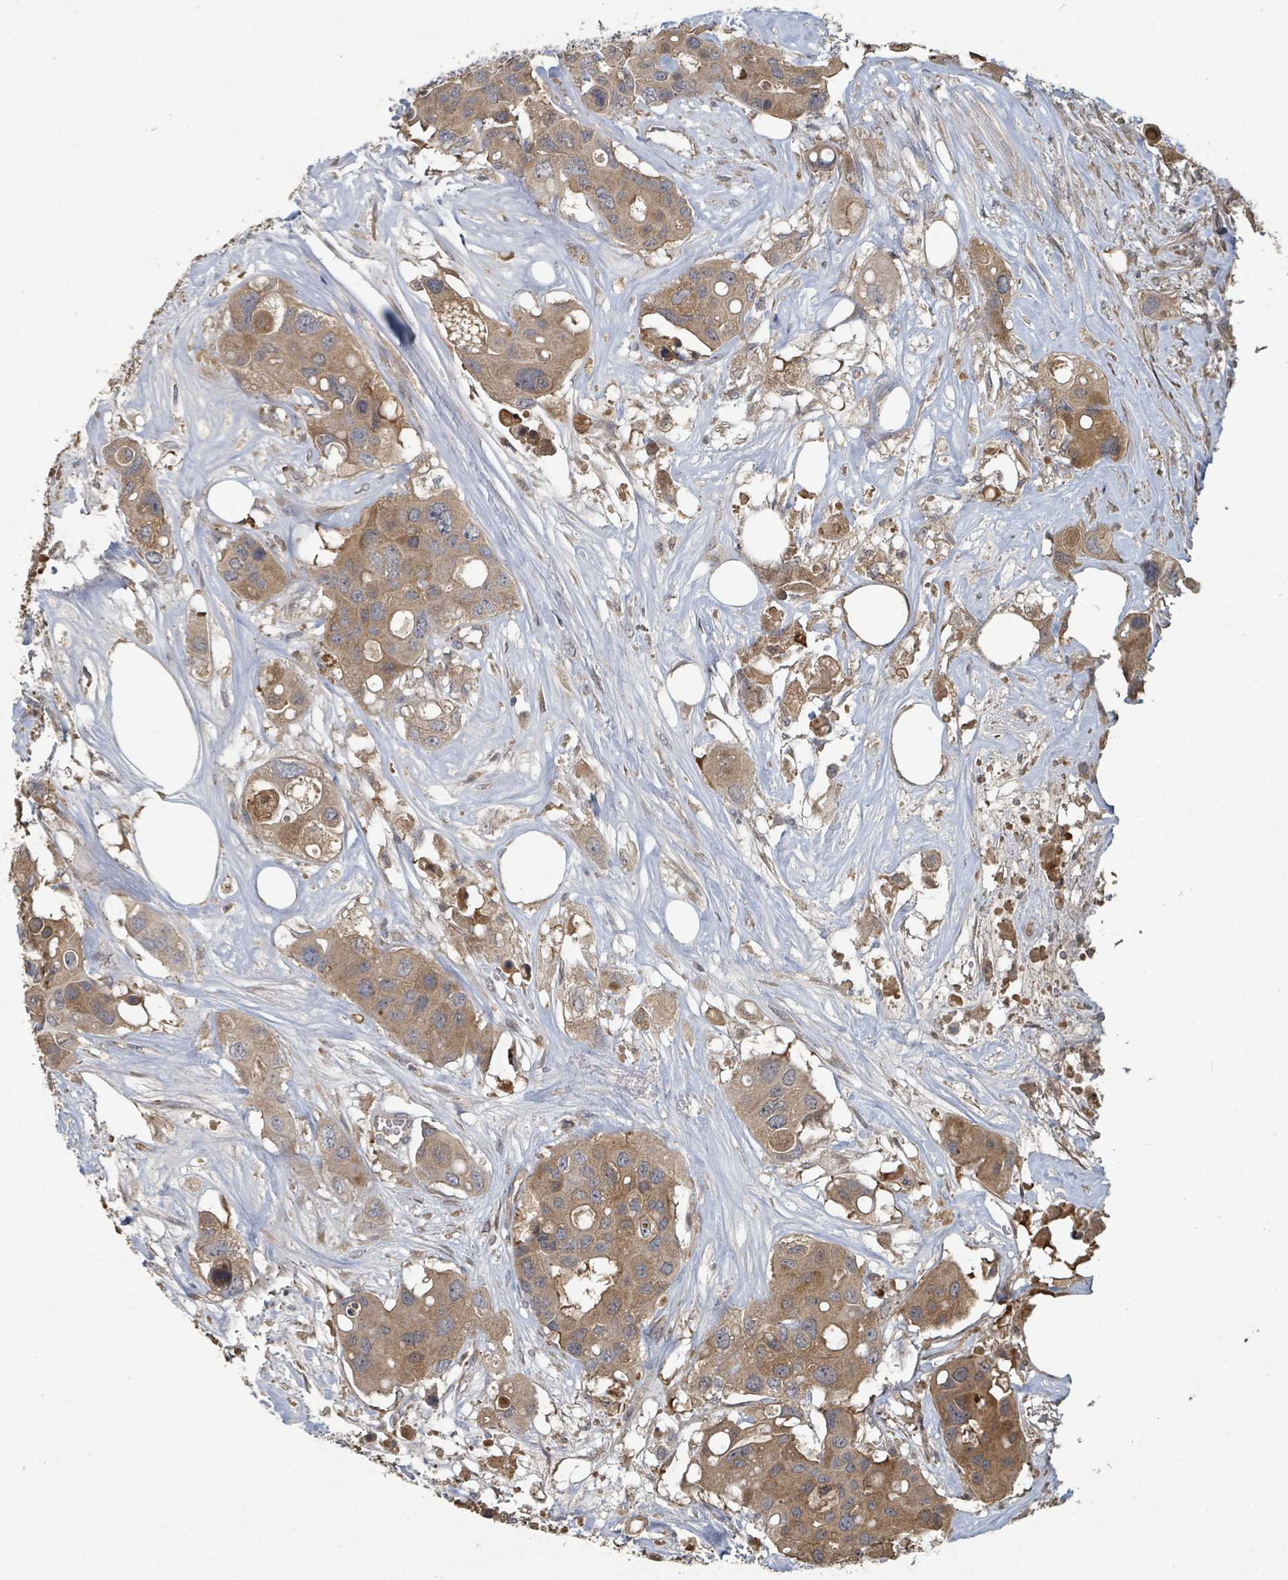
{"staining": {"intensity": "moderate", "quantity": ">75%", "location": "cytoplasmic/membranous"}, "tissue": "colorectal cancer", "cell_type": "Tumor cells", "image_type": "cancer", "snomed": [{"axis": "morphology", "description": "Adenocarcinoma, NOS"}, {"axis": "topography", "description": "Colon"}], "caption": "There is medium levels of moderate cytoplasmic/membranous expression in tumor cells of colorectal cancer (adenocarcinoma), as demonstrated by immunohistochemical staining (brown color).", "gene": "WDFY1", "patient": {"sex": "male", "age": 77}}